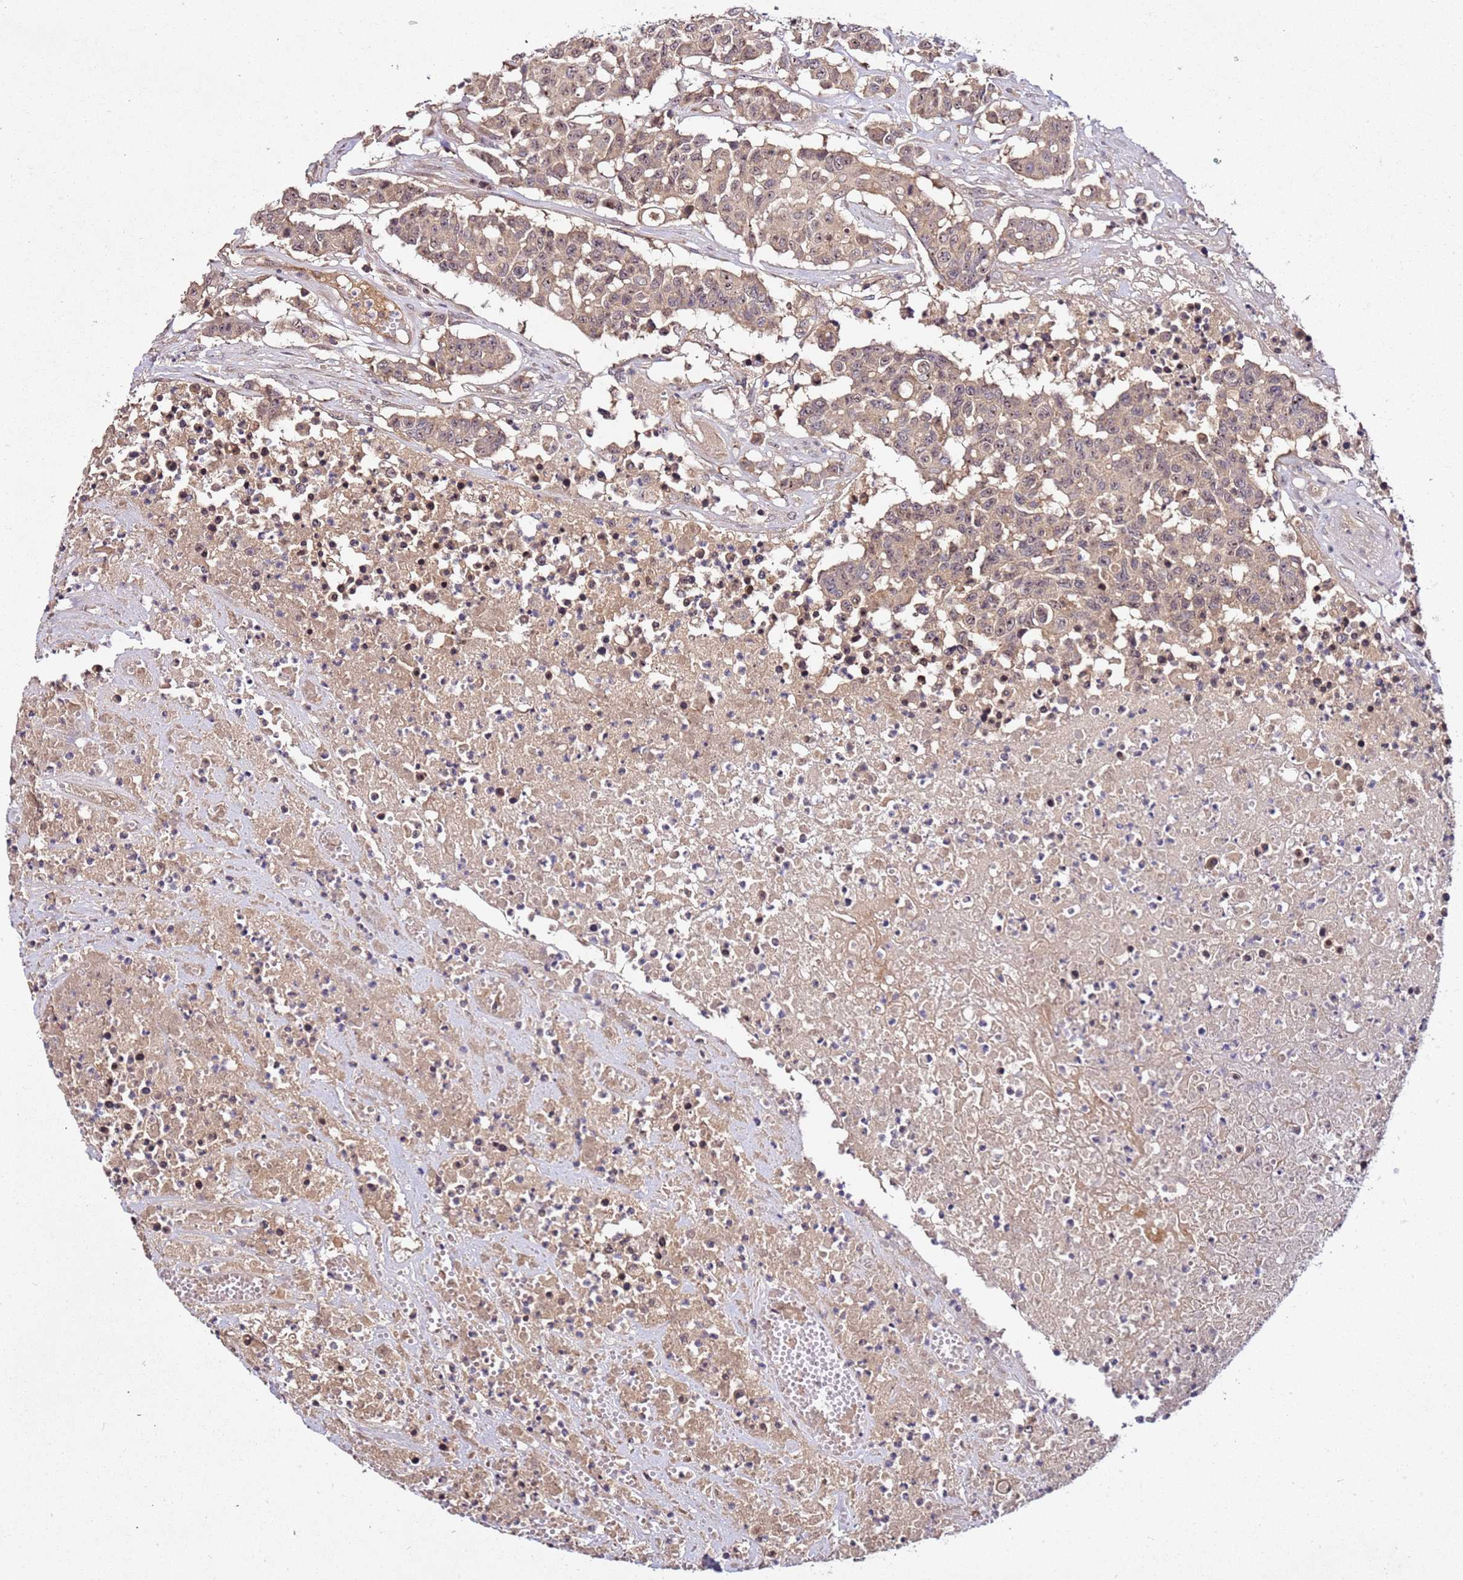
{"staining": {"intensity": "moderate", "quantity": ">75%", "location": "cytoplasmic/membranous,nuclear"}, "tissue": "colorectal cancer", "cell_type": "Tumor cells", "image_type": "cancer", "snomed": [{"axis": "morphology", "description": "Adenocarcinoma, NOS"}, {"axis": "topography", "description": "Colon"}], "caption": "This image reveals immunohistochemistry staining of human adenocarcinoma (colorectal), with medium moderate cytoplasmic/membranous and nuclear positivity in approximately >75% of tumor cells.", "gene": "DDX27", "patient": {"sex": "male", "age": 51}}